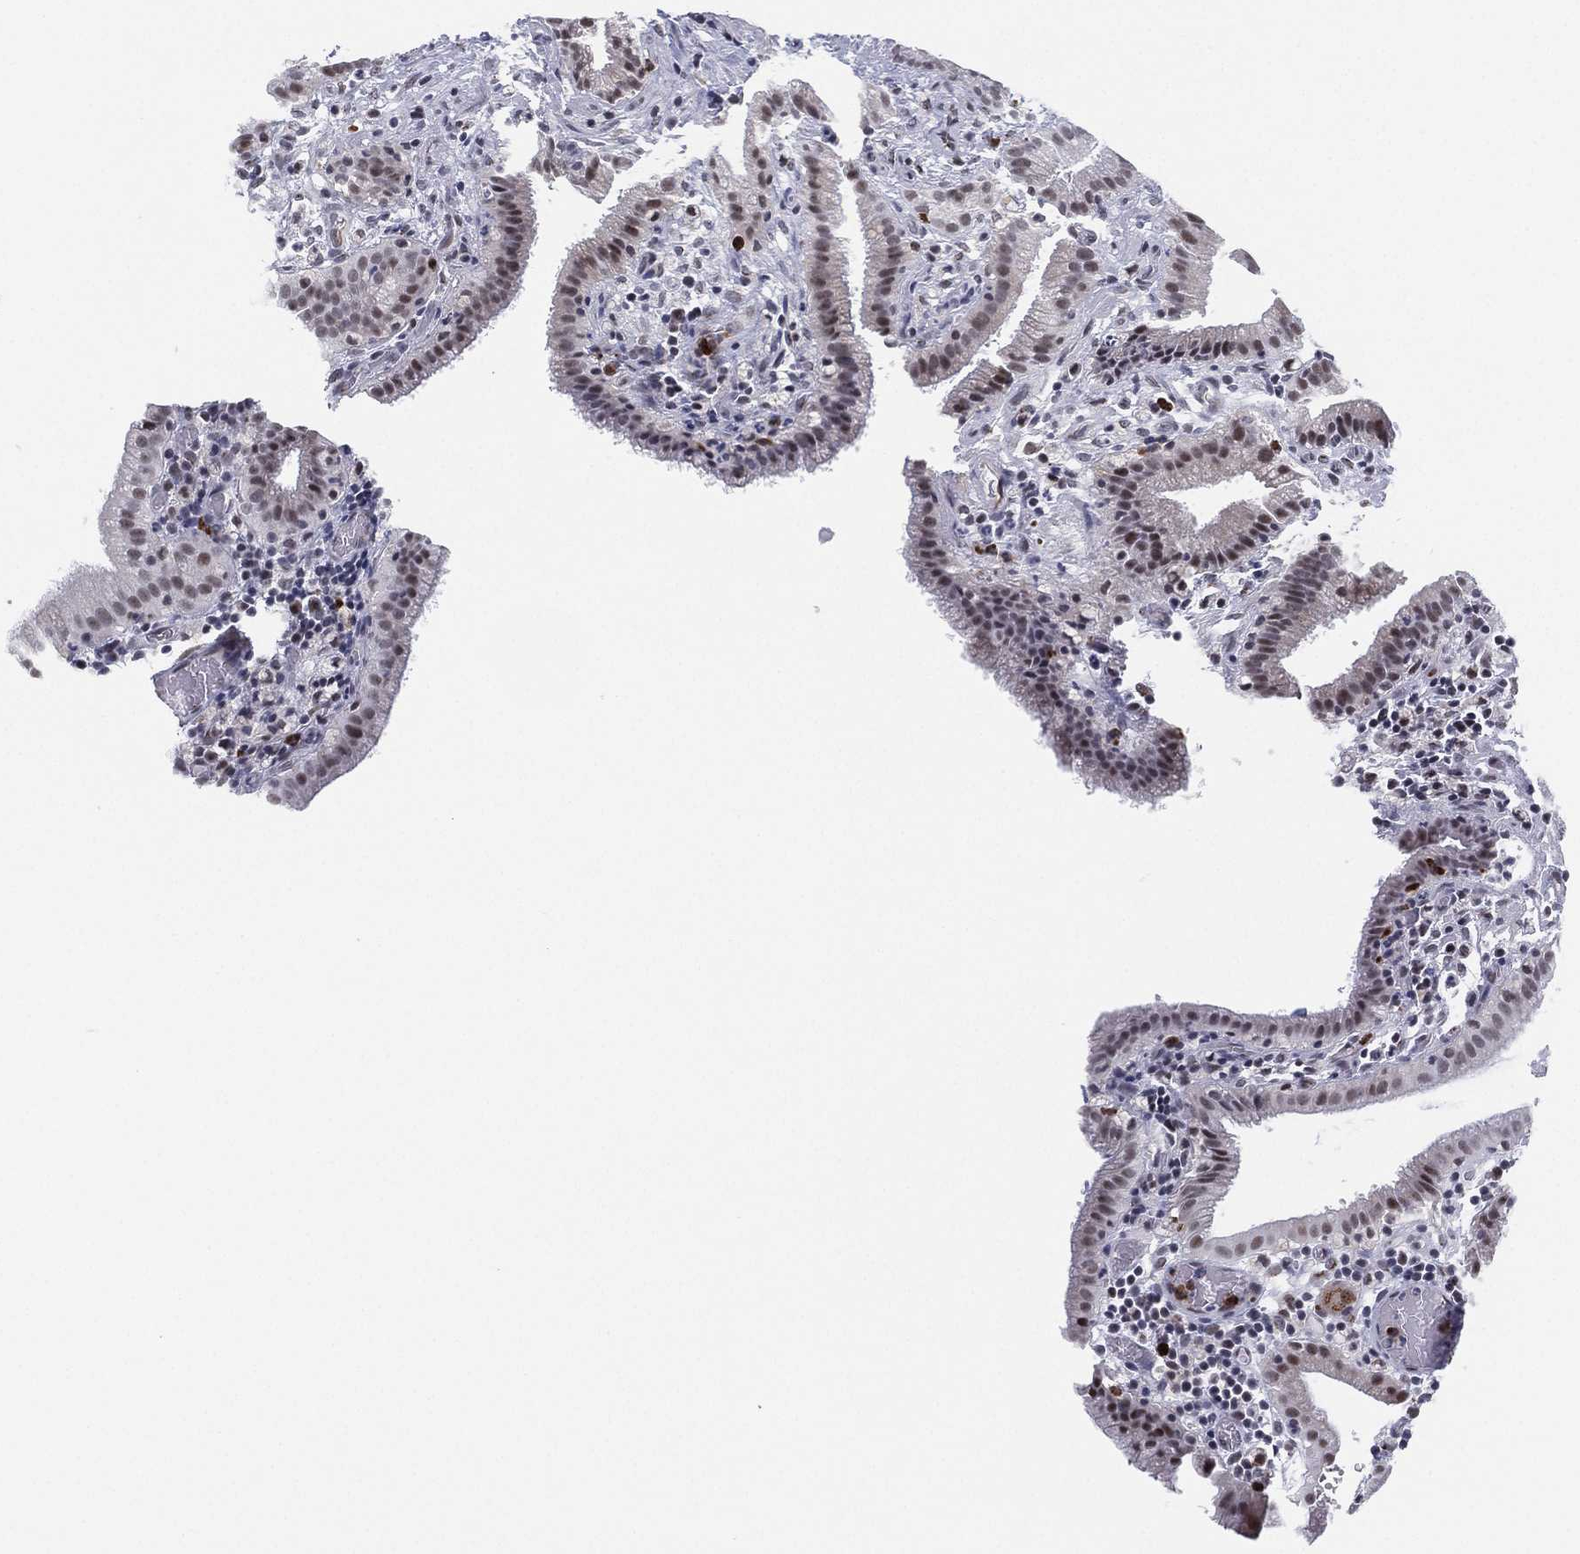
{"staining": {"intensity": "moderate", "quantity": "<25%", "location": "nuclear"}, "tissue": "gallbladder", "cell_type": "Glandular cells", "image_type": "normal", "snomed": [{"axis": "morphology", "description": "Normal tissue, NOS"}, {"axis": "topography", "description": "Gallbladder"}], "caption": "Immunohistochemistry (DAB (3,3'-diaminobenzidine)) staining of benign gallbladder demonstrates moderate nuclear protein staining in about <25% of glandular cells. (DAB (3,3'-diaminobenzidine) IHC, brown staining for protein, blue staining for nuclei).", "gene": "CD177", "patient": {"sex": "male", "age": 62}}